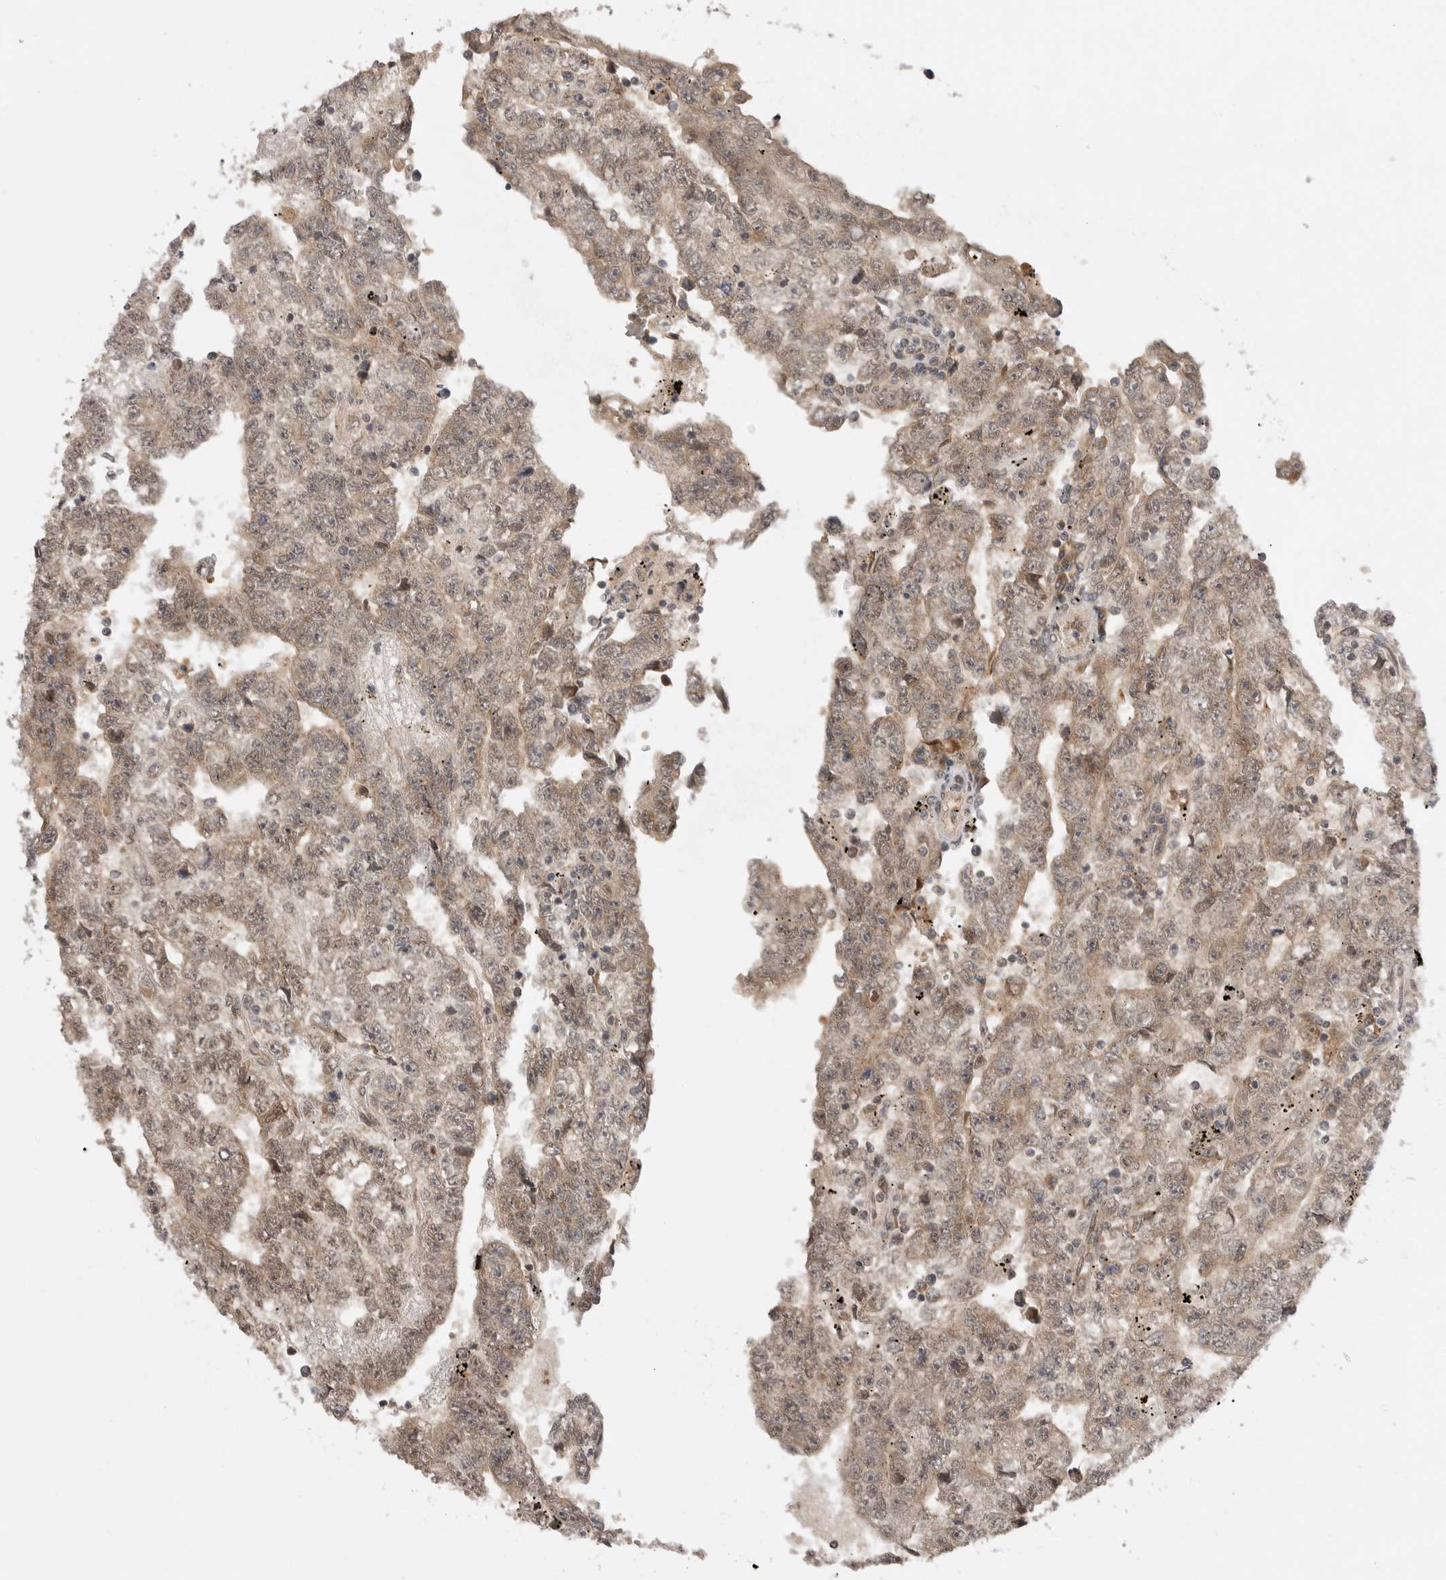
{"staining": {"intensity": "weak", "quantity": ">75%", "location": "cytoplasmic/membranous,nuclear"}, "tissue": "testis cancer", "cell_type": "Tumor cells", "image_type": "cancer", "snomed": [{"axis": "morphology", "description": "Carcinoma, Embryonal, NOS"}, {"axis": "topography", "description": "Testis"}], "caption": "Immunohistochemical staining of human testis embryonal carcinoma demonstrates weak cytoplasmic/membranous and nuclear protein positivity in approximately >75% of tumor cells. (DAB (3,3'-diaminobenzidine) IHC, brown staining for protein, blue staining for nuclei).", "gene": "TMEM65", "patient": {"sex": "male", "age": 25}}